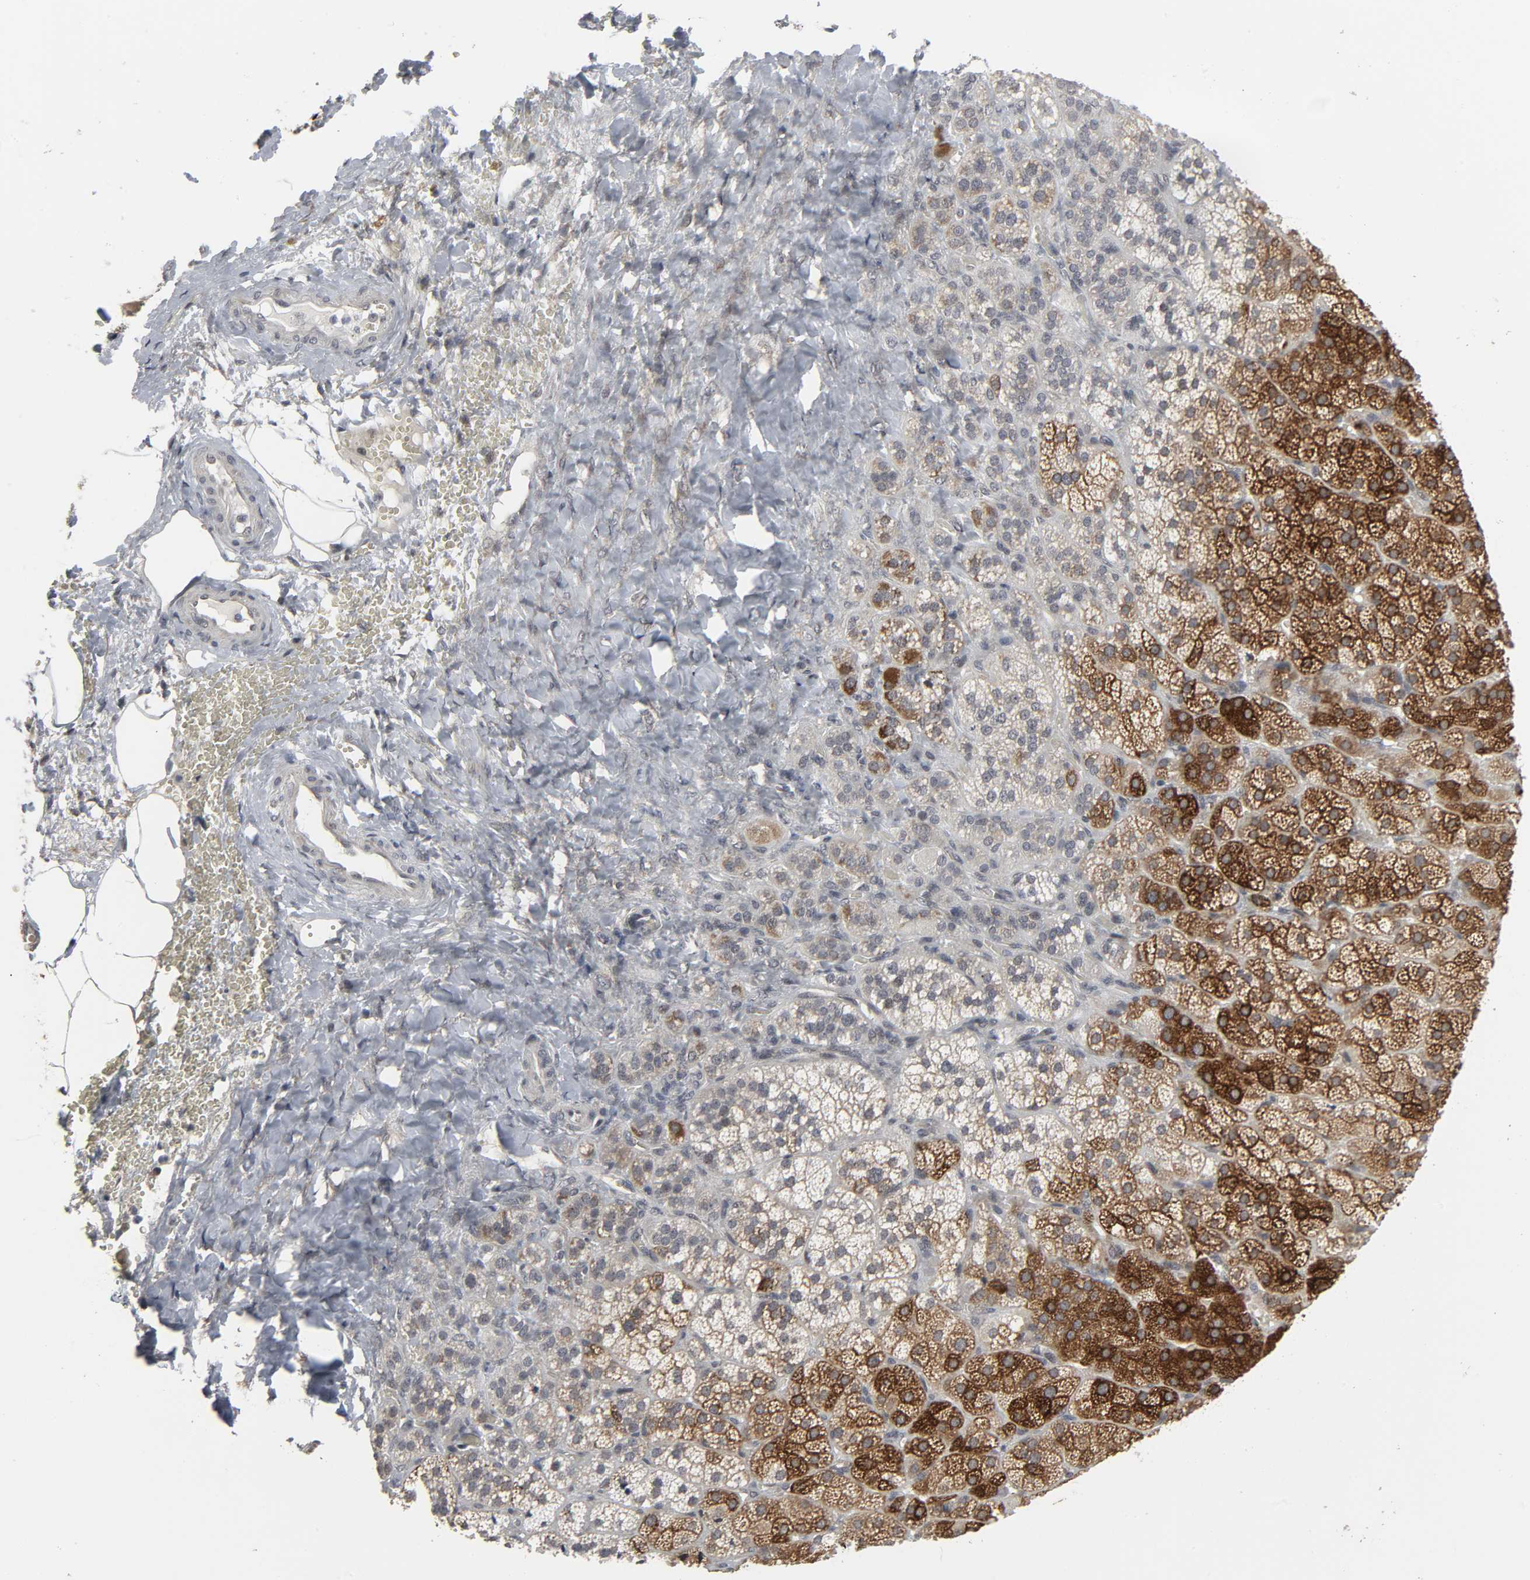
{"staining": {"intensity": "strong", "quantity": ">75%", "location": "cytoplasmic/membranous"}, "tissue": "adrenal gland", "cell_type": "Glandular cells", "image_type": "normal", "snomed": [{"axis": "morphology", "description": "Normal tissue, NOS"}, {"axis": "topography", "description": "Adrenal gland"}], "caption": "Immunohistochemical staining of benign human adrenal gland shows strong cytoplasmic/membranous protein expression in approximately >75% of glandular cells. Nuclei are stained in blue.", "gene": "MUC1", "patient": {"sex": "female", "age": 71}}